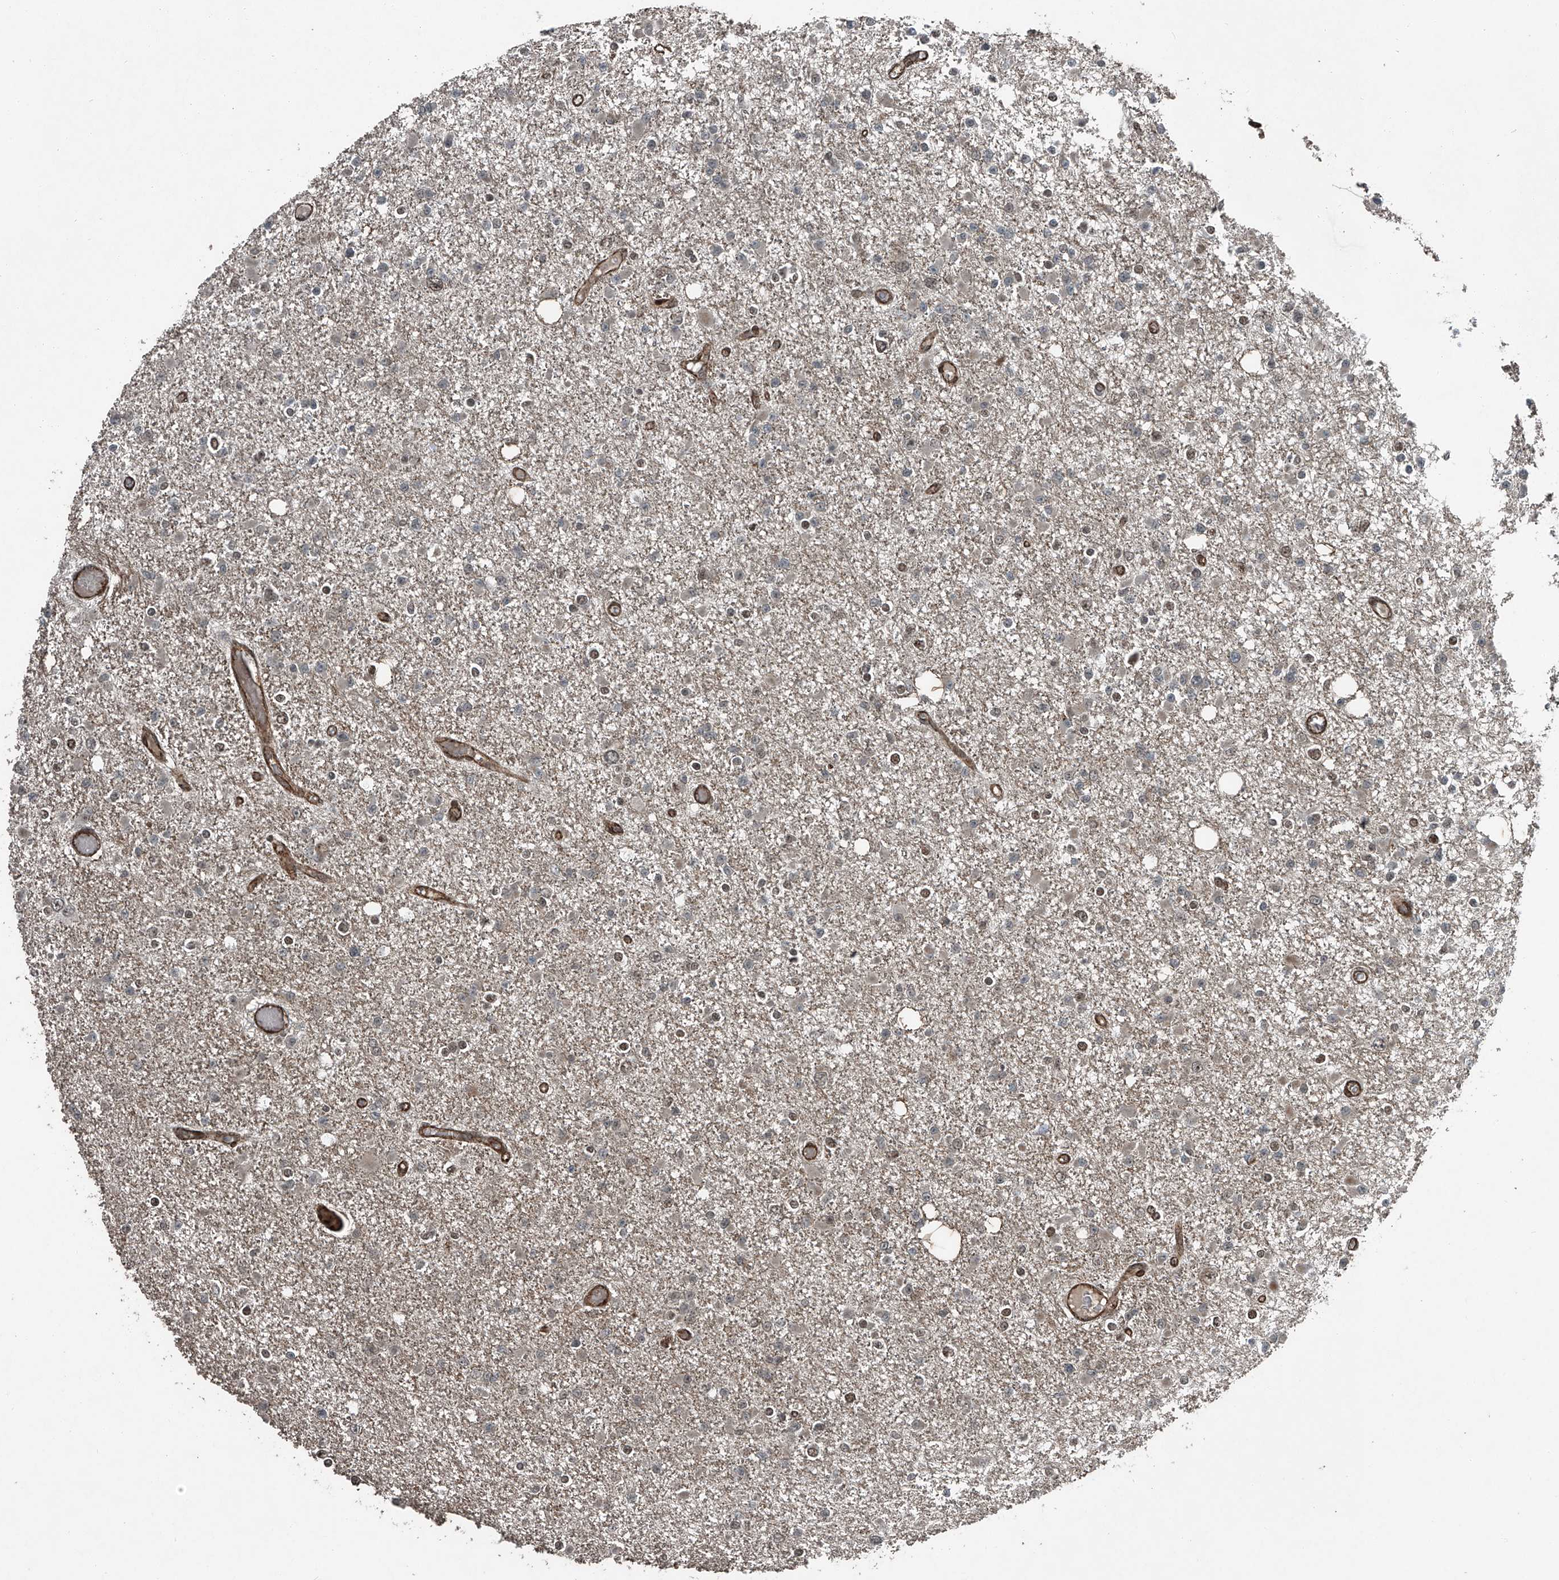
{"staining": {"intensity": "negative", "quantity": "none", "location": "none"}, "tissue": "glioma", "cell_type": "Tumor cells", "image_type": "cancer", "snomed": [{"axis": "morphology", "description": "Glioma, malignant, Low grade"}, {"axis": "topography", "description": "Brain"}], "caption": "A high-resolution histopathology image shows immunohistochemistry (IHC) staining of glioma, which reveals no significant positivity in tumor cells.", "gene": "ZNF570", "patient": {"sex": "female", "age": 22}}